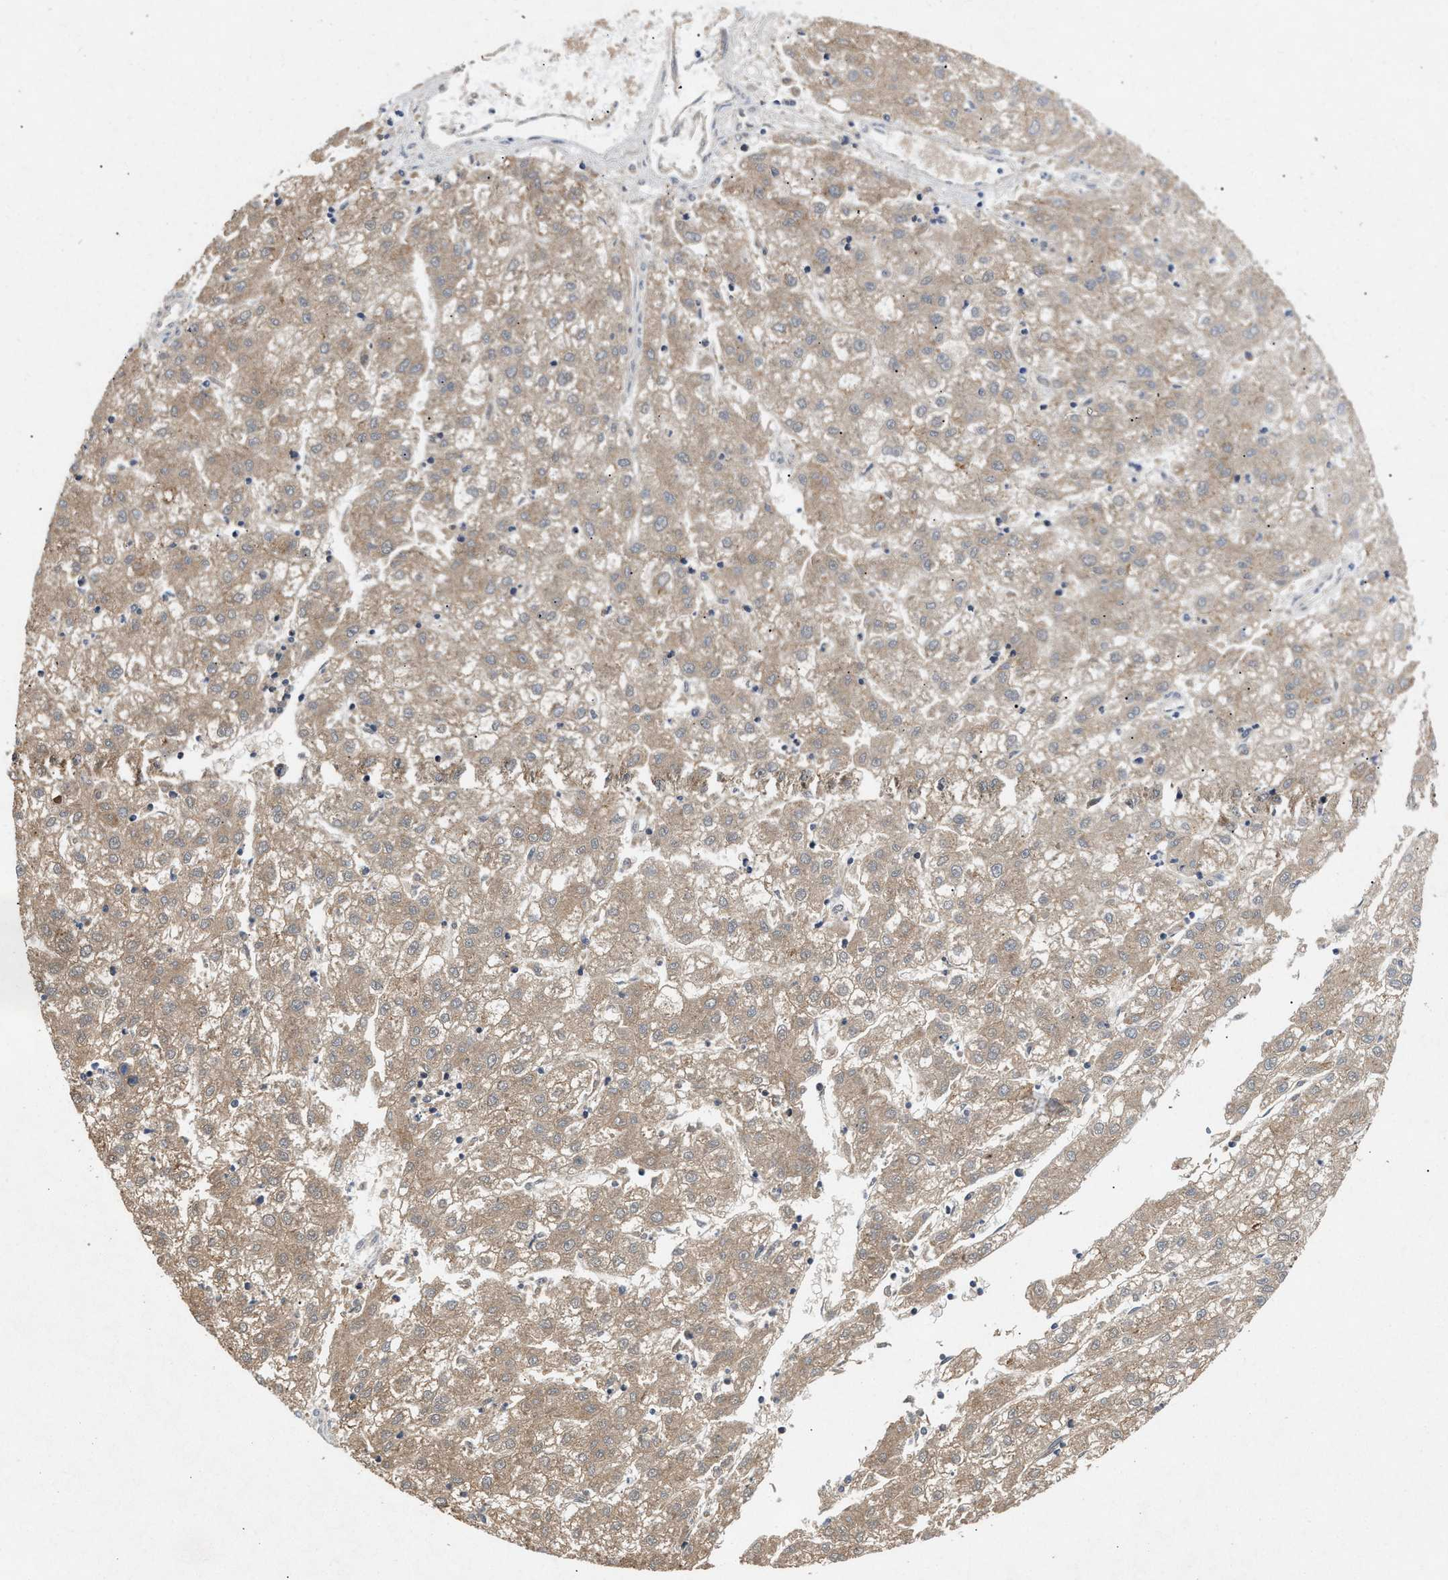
{"staining": {"intensity": "moderate", "quantity": ">75%", "location": "cytoplasmic/membranous"}, "tissue": "liver cancer", "cell_type": "Tumor cells", "image_type": "cancer", "snomed": [{"axis": "morphology", "description": "Carcinoma, Hepatocellular, NOS"}, {"axis": "topography", "description": "Liver"}], "caption": "DAB (3,3'-diaminobenzidine) immunohistochemical staining of liver cancer (hepatocellular carcinoma) displays moderate cytoplasmic/membranous protein staining in about >75% of tumor cells. Ihc stains the protein of interest in brown and the nuclei are stained blue.", "gene": "MFSD6", "patient": {"sex": "male", "age": 72}}